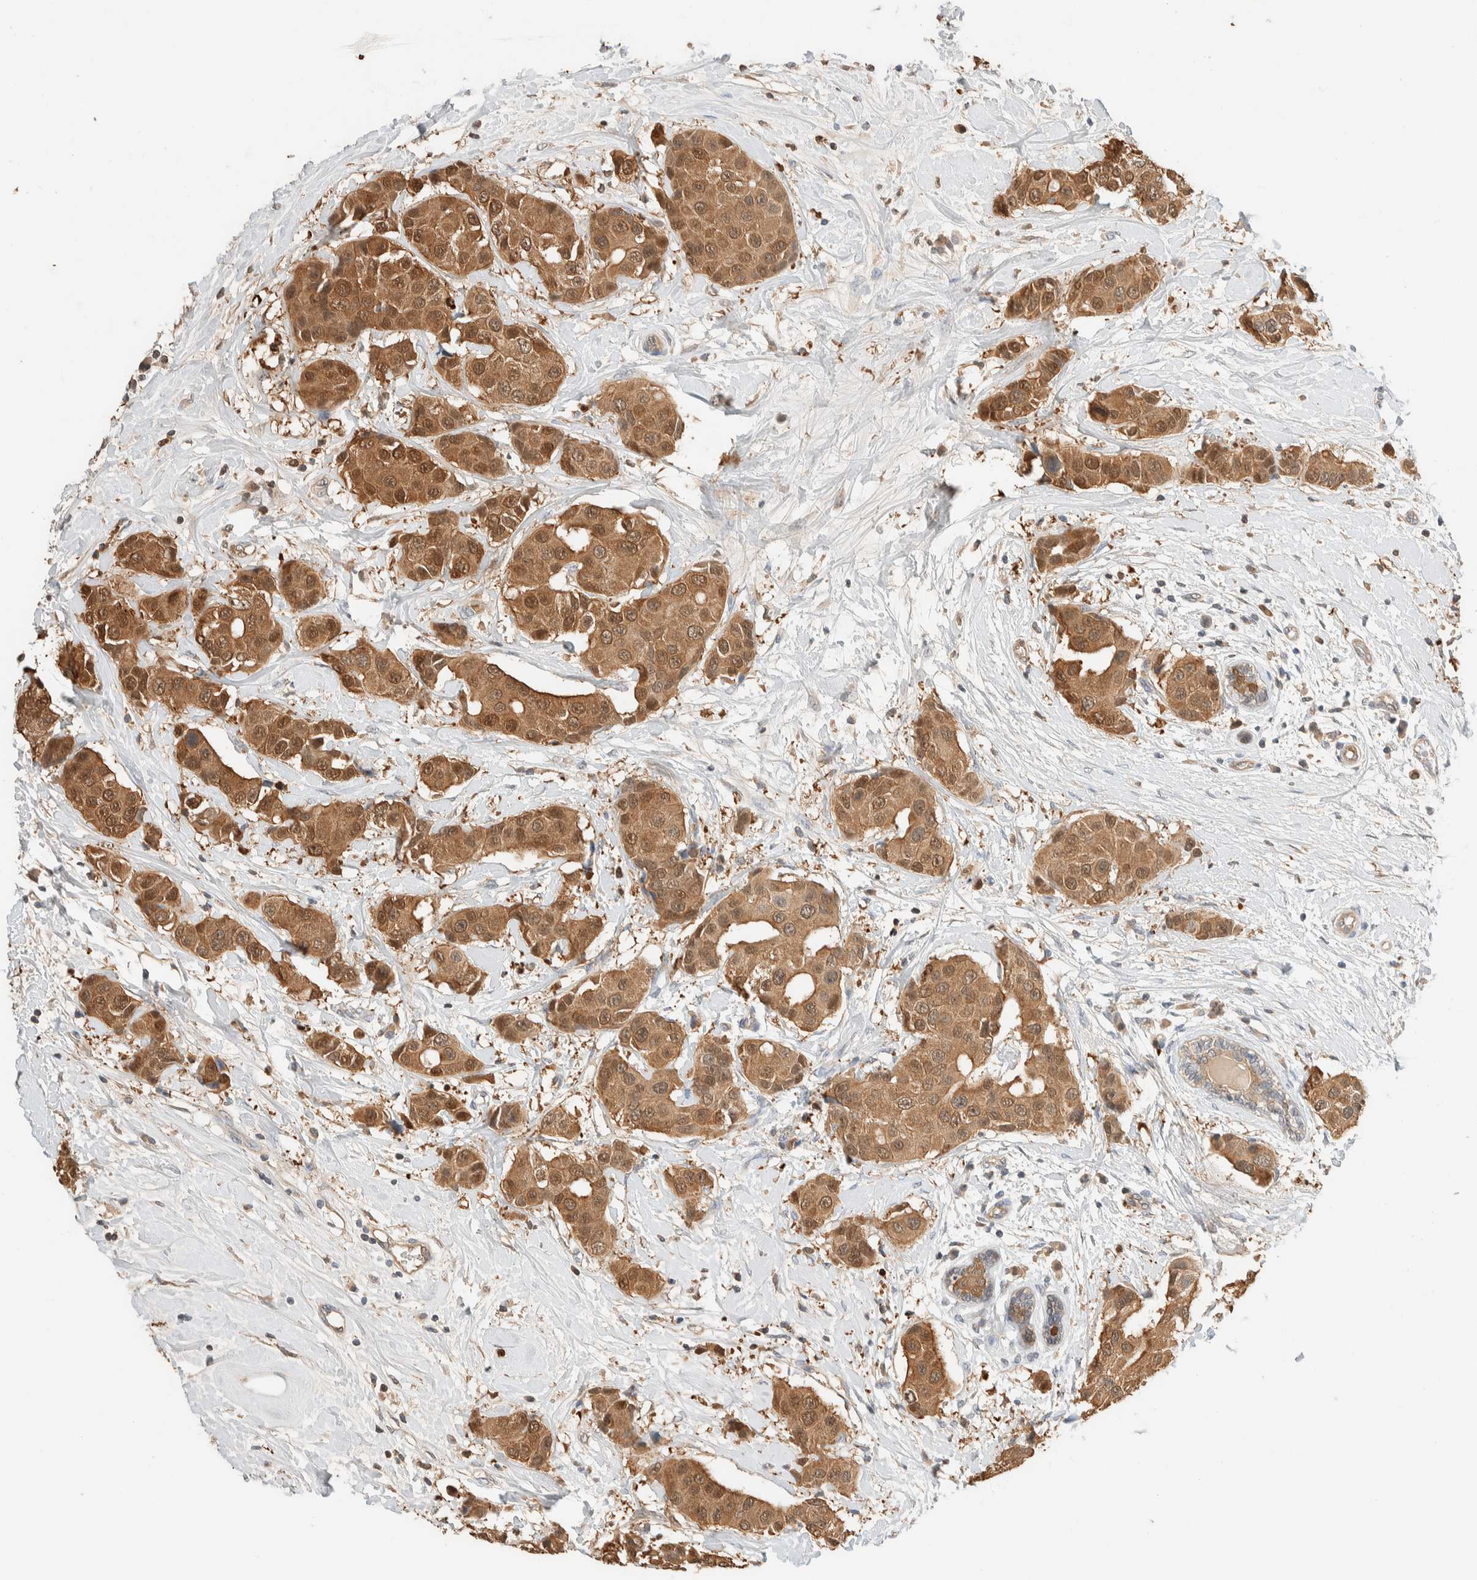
{"staining": {"intensity": "moderate", "quantity": ">75%", "location": "cytoplasmic/membranous,nuclear"}, "tissue": "breast cancer", "cell_type": "Tumor cells", "image_type": "cancer", "snomed": [{"axis": "morphology", "description": "Normal tissue, NOS"}, {"axis": "morphology", "description": "Duct carcinoma"}, {"axis": "topography", "description": "Breast"}], "caption": "This image displays immunohistochemistry staining of human breast cancer, with medium moderate cytoplasmic/membranous and nuclear positivity in about >75% of tumor cells.", "gene": "SETD4", "patient": {"sex": "female", "age": 39}}